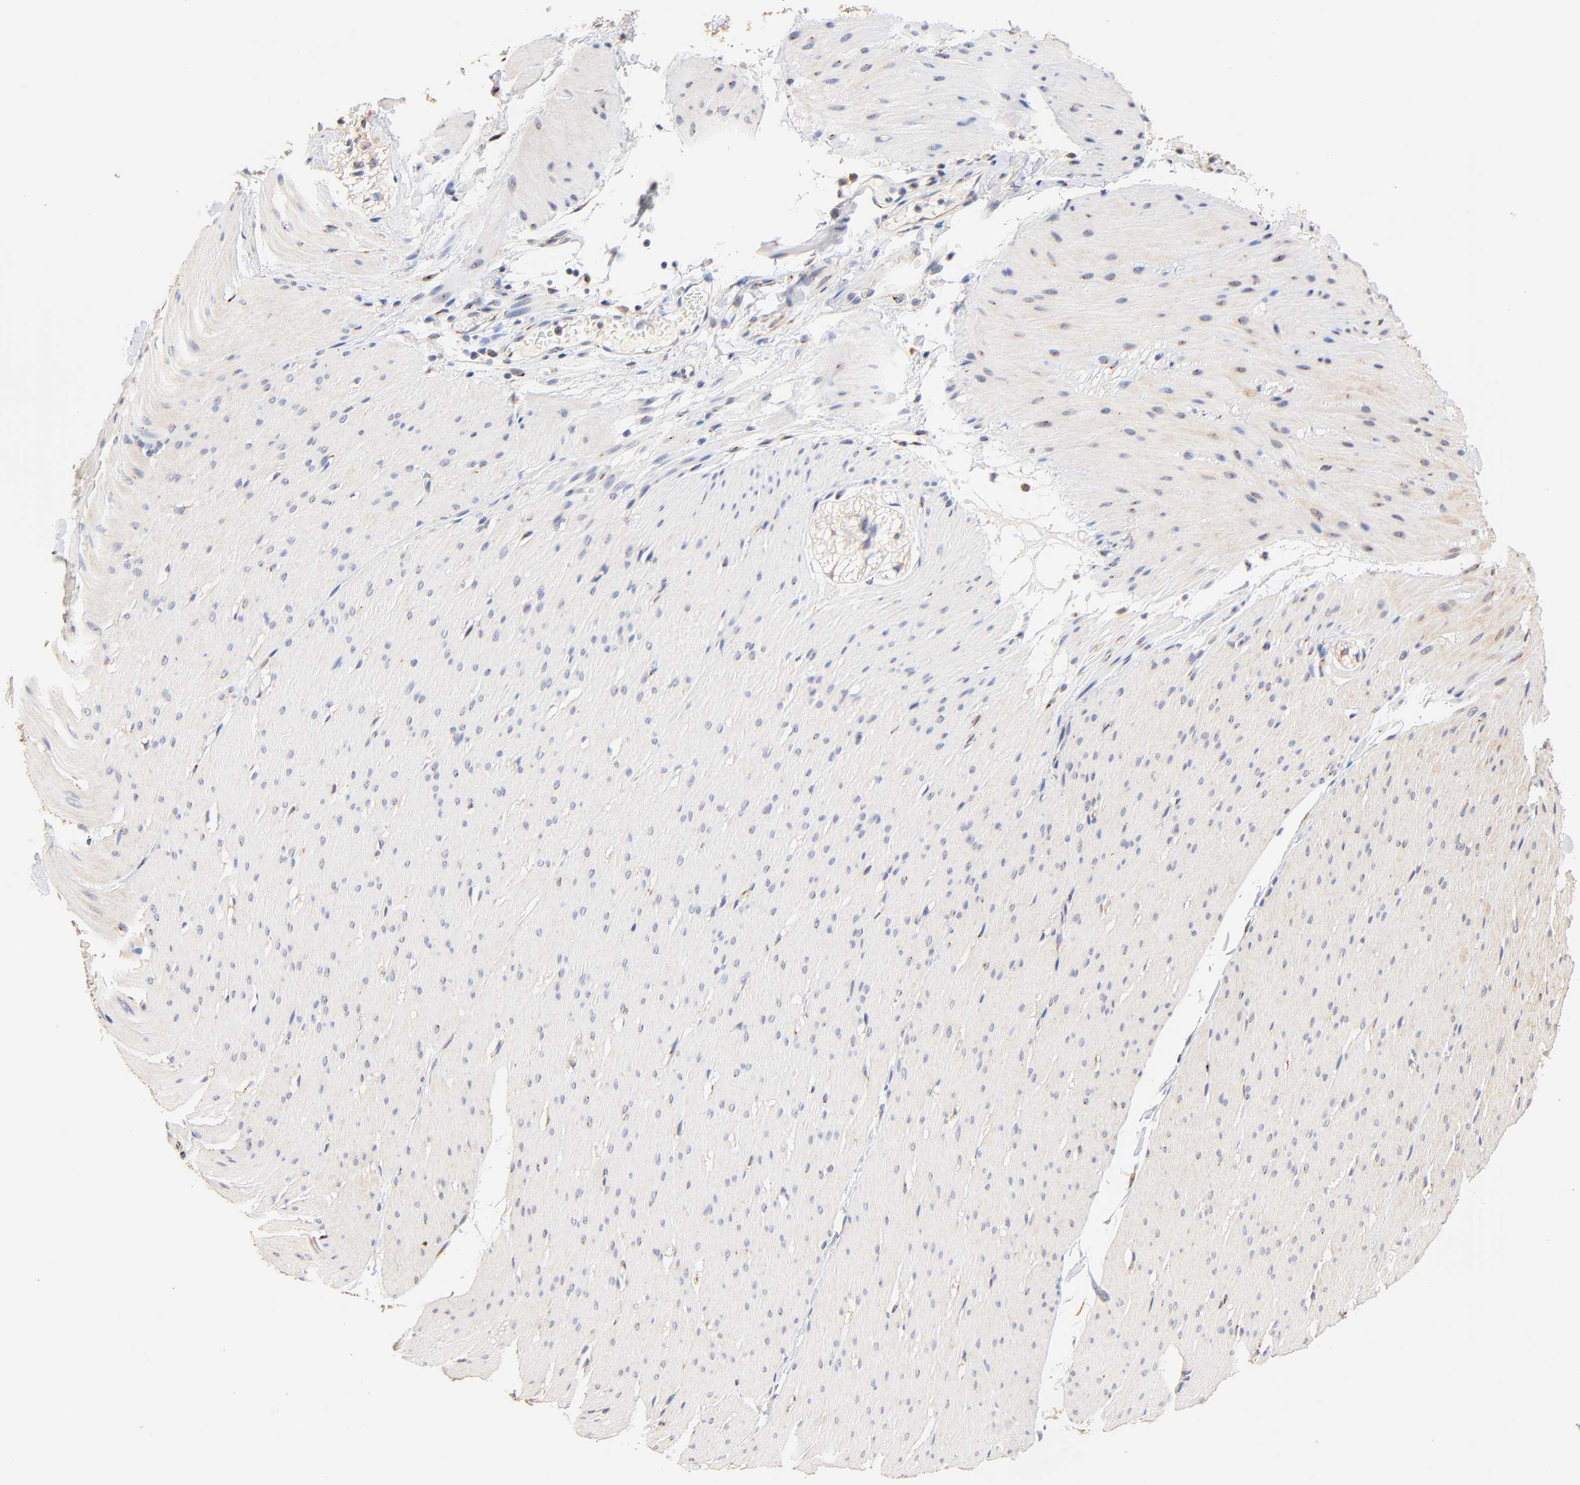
{"staining": {"intensity": "negative", "quantity": "none", "location": "none"}, "tissue": "smooth muscle", "cell_type": "Smooth muscle cells", "image_type": "normal", "snomed": [{"axis": "morphology", "description": "Normal tissue, NOS"}, {"axis": "topography", "description": "Smooth muscle"}, {"axis": "topography", "description": "Colon"}], "caption": "This histopathology image is of unremarkable smooth muscle stained with immunohistochemistry to label a protein in brown with the nuclei are counter-stained blue. There is no positivity in smooth muscle cells.", "gene": "FMNL3", "patient": {"sex": "male", "age": 67}}